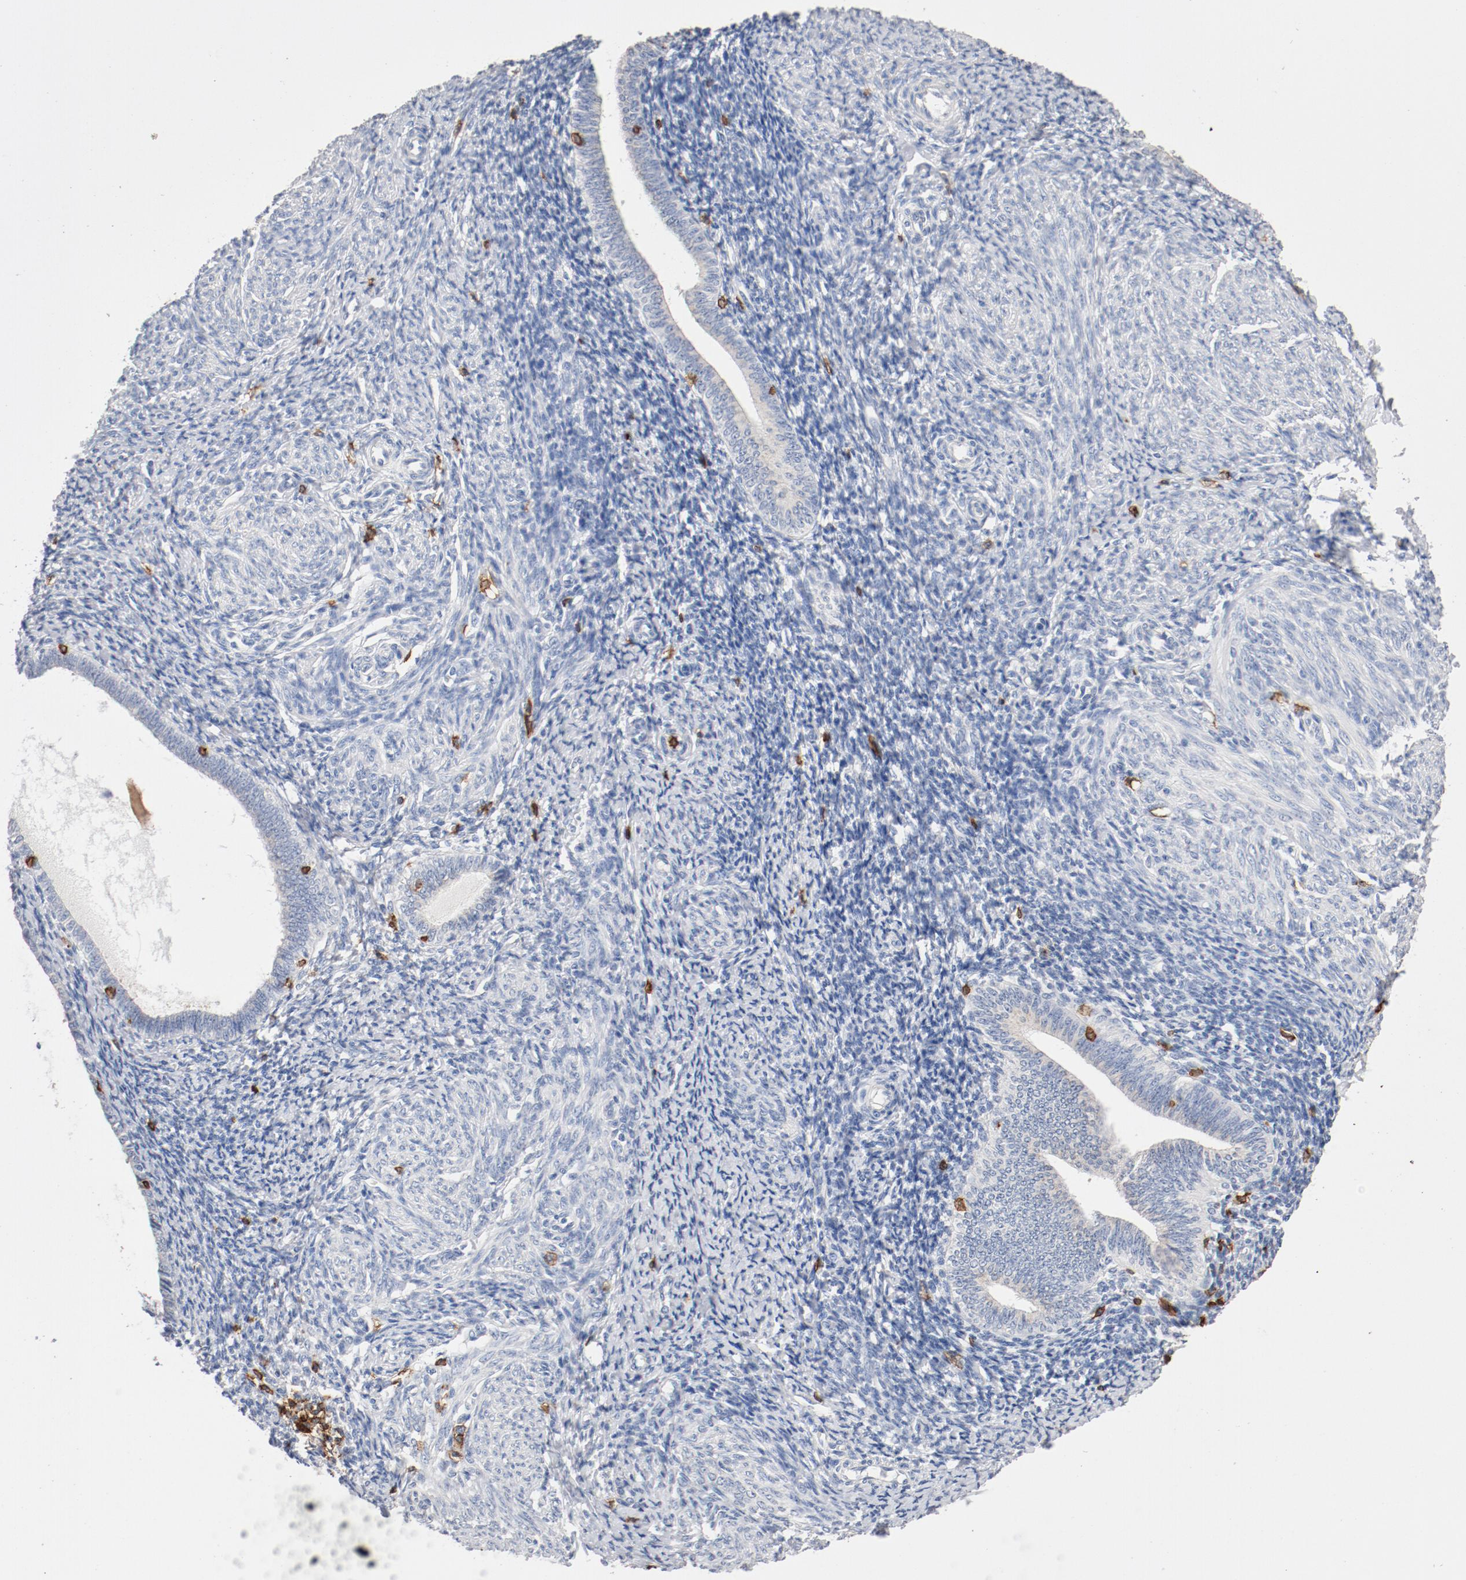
{"staining": {"intensity": "negative", "quantity": "none", "location": "none"}, "tissue": "endometrium", "cell_type": "Cells in endometrial stroma", "image_type": "normal", "snomed": [{"axis": "morphology", "description": "Normal tissue, NOS"}, {"axis": "topography", "description": "Endometrium"}], "caption": "The histopathology image shows no staining of cells in endometrial stroma in normal endometrium.", "gene": "CD247", "patient": {"sex": "female", "age": 57}}